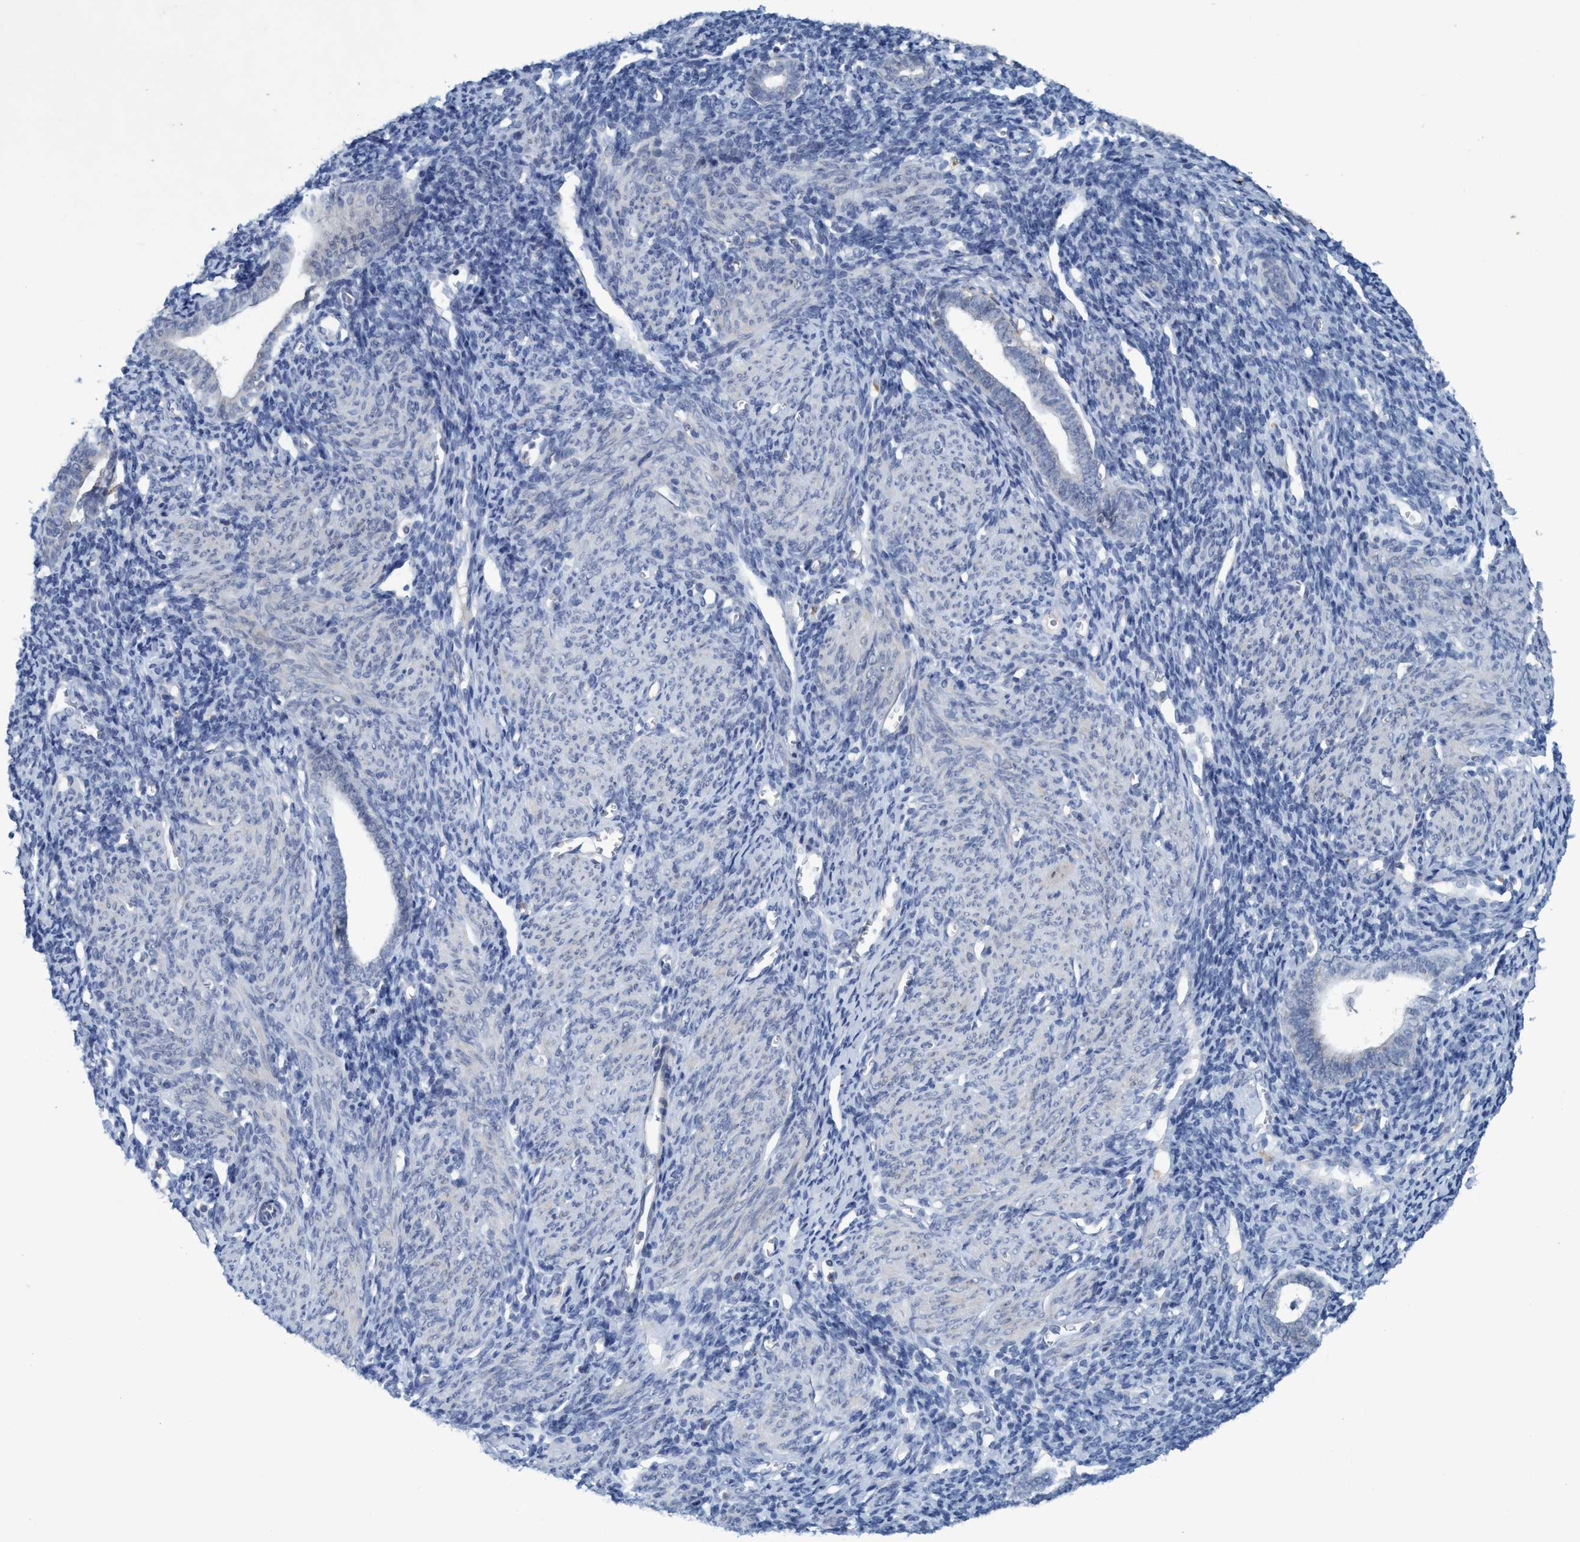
{"staining": {"intensity": "negative", "quantity": "none", "location": "none"}, "tissue": "endometrium", "cell_type": "Cells in endometrial stroma", "image_type": "normal", "snomed": [{"axis": "morphology", "description": "Normal tissue, NOS"}, {"axis": "morphology", "description": "Adenocarcinoma, NOS"}, {"axis": "topography", "description": "Endometrium"}], "caption": "This image is of benign endometrium stained with IHC to label a protein in brown with the nuclei are counter-stained blue. There is no expression in cells in endometrial stroma. (Brightfield microscopy of DAB (3,3'-diaminobenzidine) immunohistochemistry at high magnification).", "gene": "RNF208", "patient": {"sex": "female", "age": 57}}